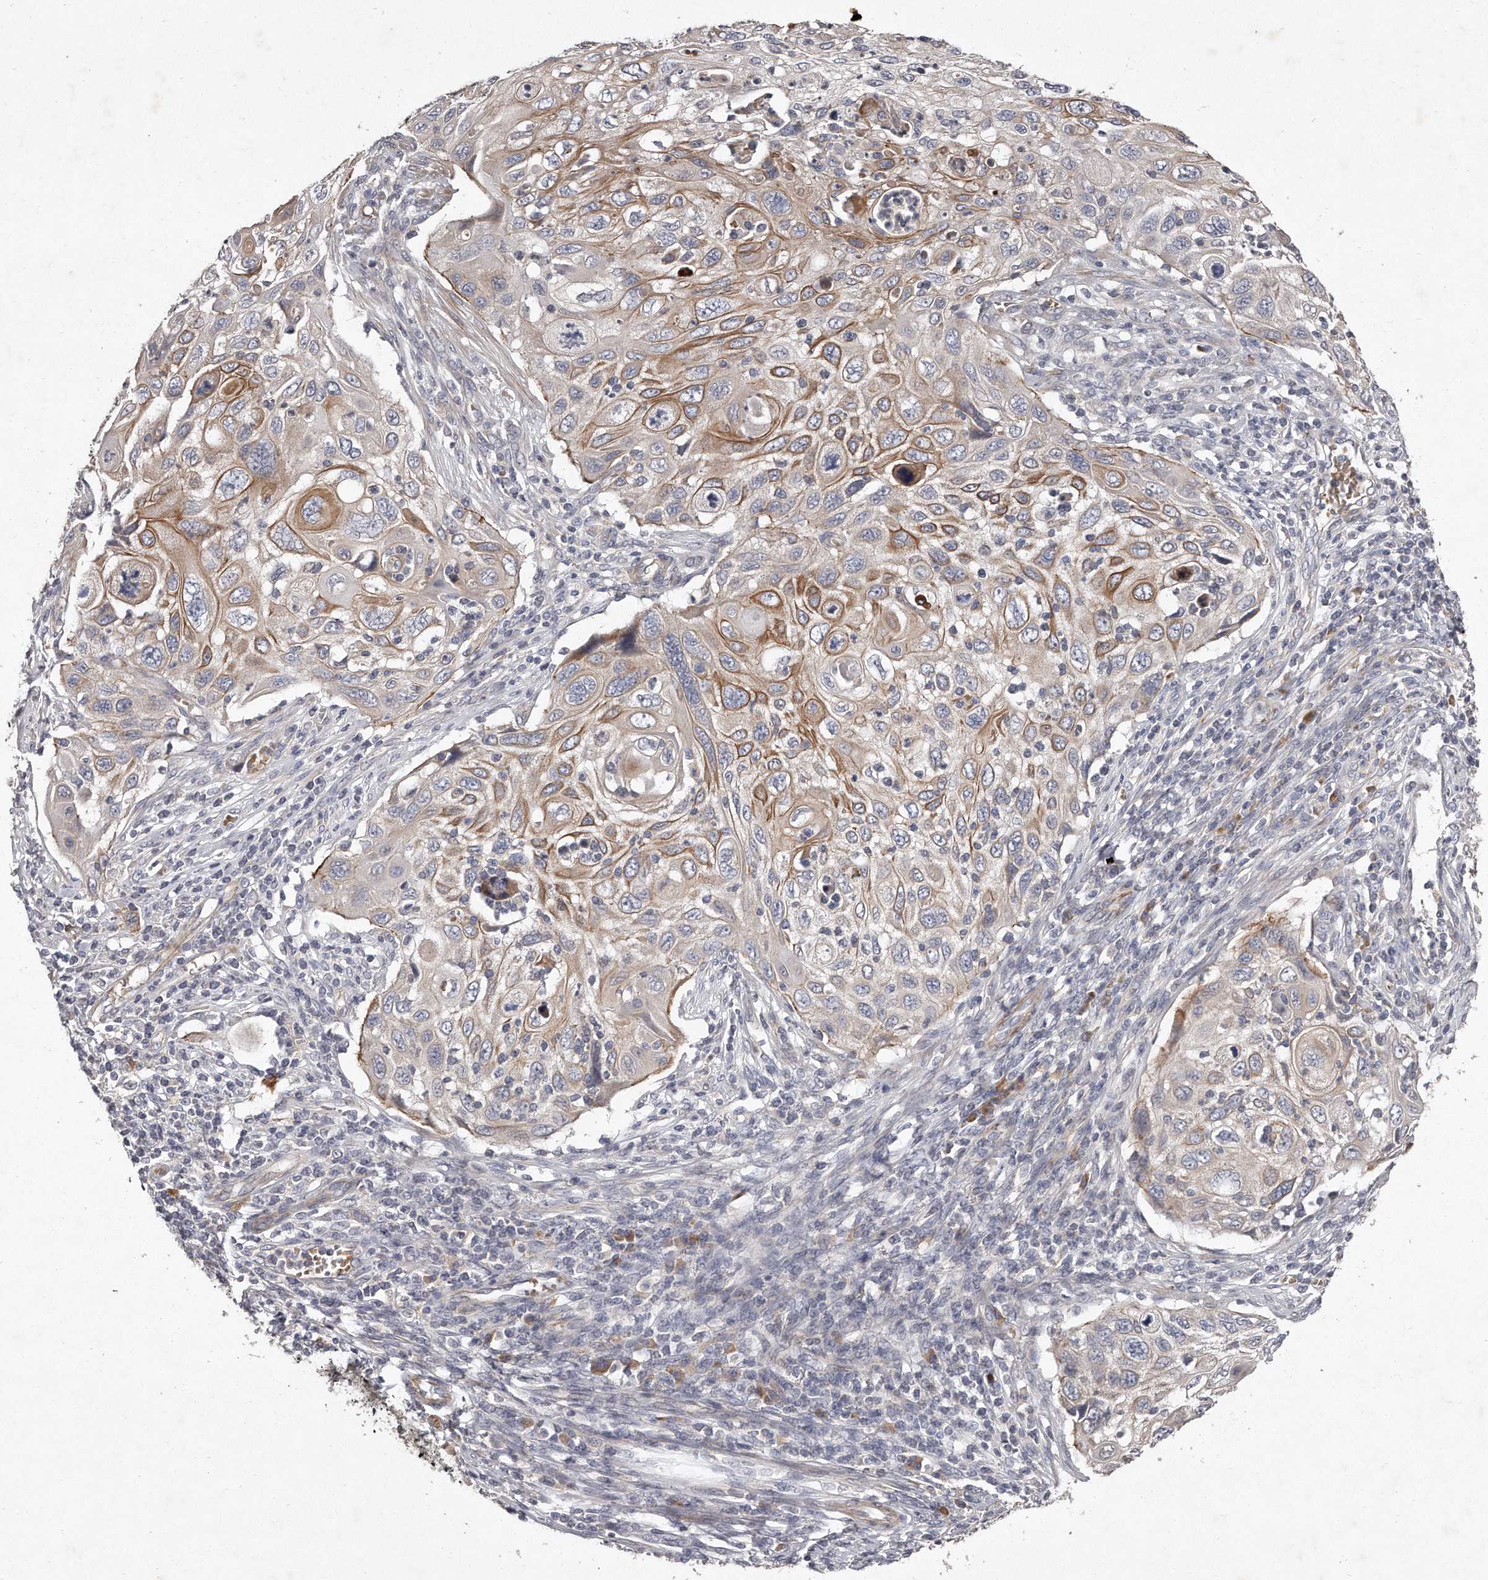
{"staining": {"intensity": "moderate", "quantity": "25%-75%", "location": "cytoplasmic/membranous"}, "tissue": "cervical cancer", "cell_type": "Tumor cells", "image_type": "cancer", "snomed": [{"axis": "morphology", "description": "Squamous cell carcinoma, NOS"}, {"axis": "topography", "description": "Cervix"}], "caption": "Brown immunohistochemical staining in human squamous cell carcinoma (cervical) shows moderate cytoplasmic/membranous expression in approximately 25%-75% of tumor cells.", "gene": "TECR", "patient": {"sex": "female", "age": 70}}